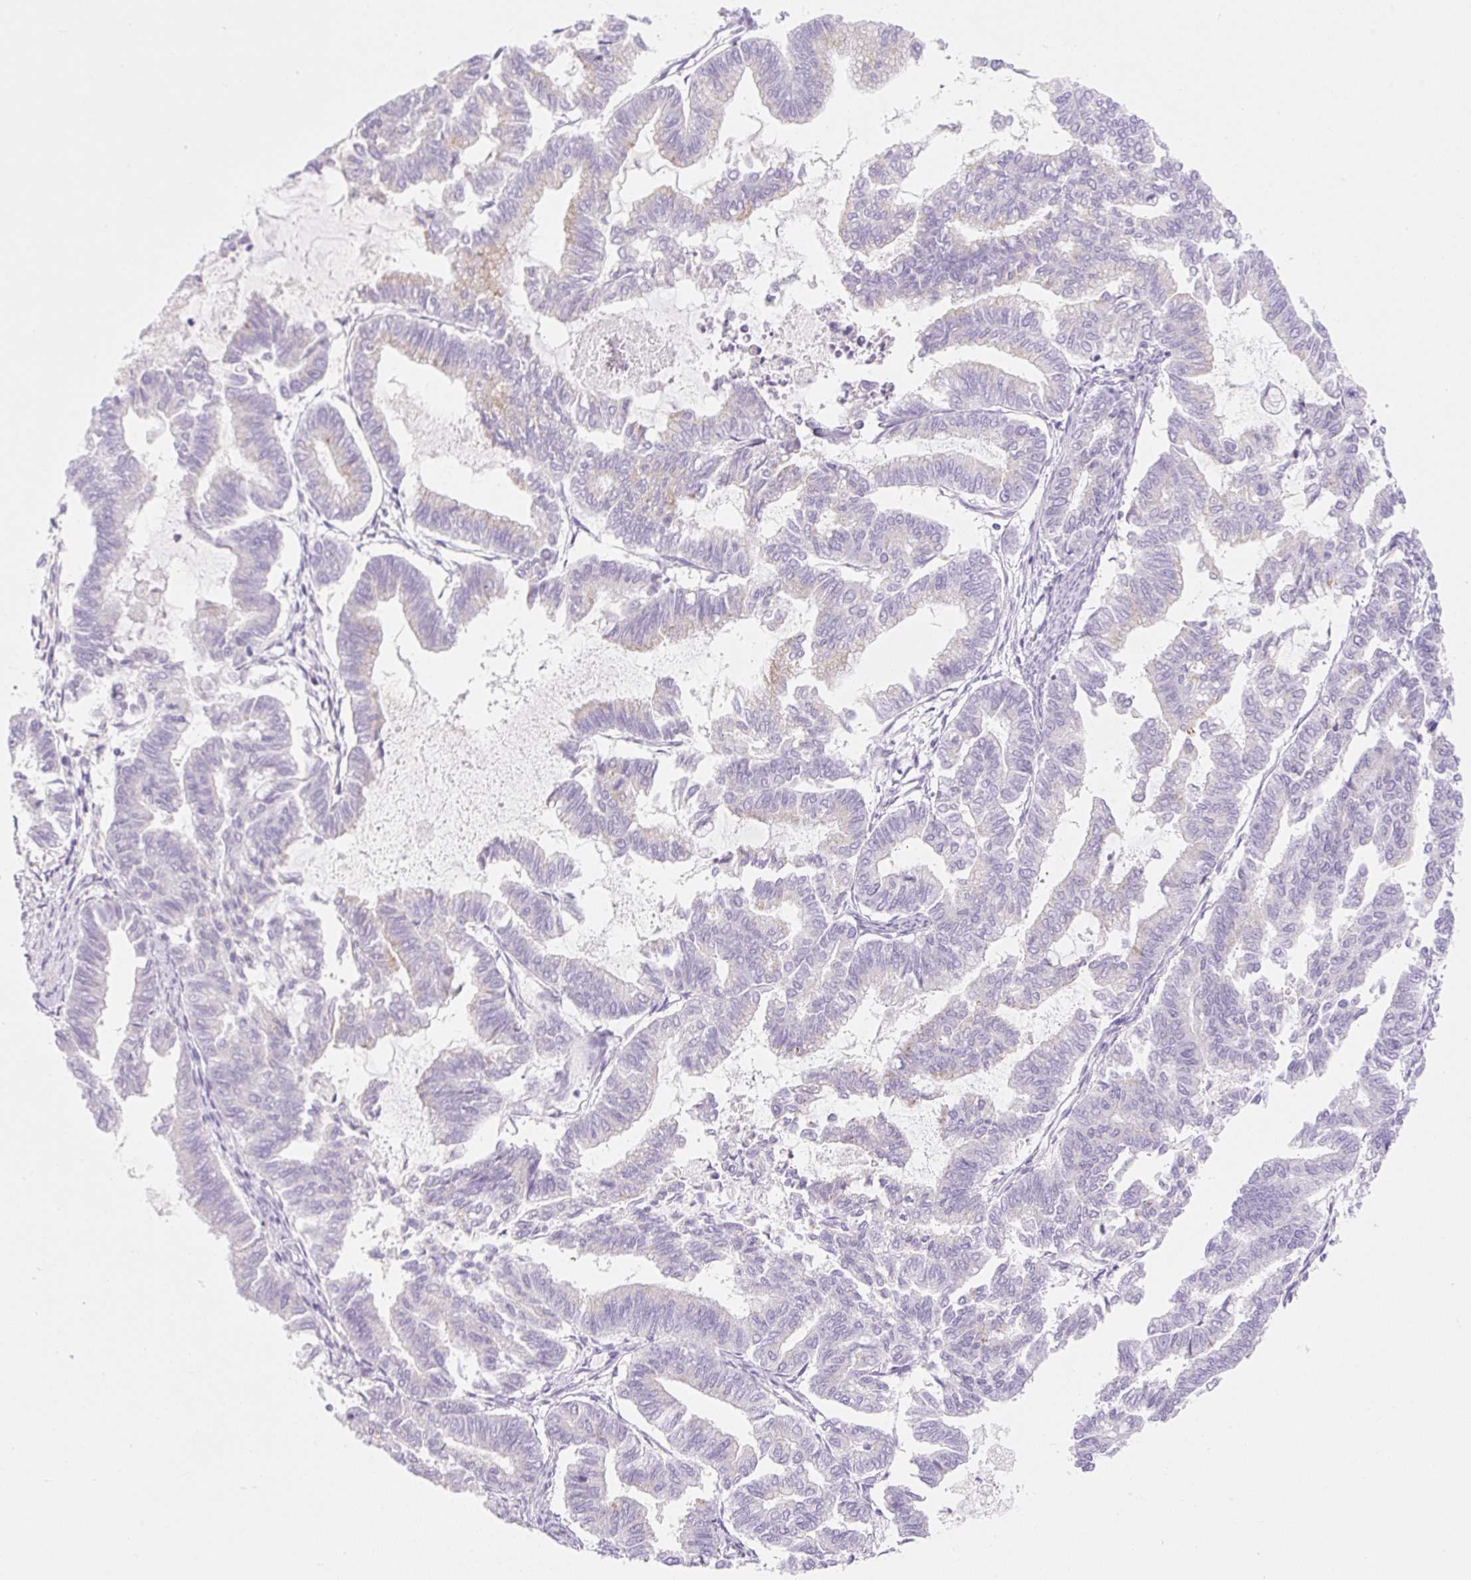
{"staining": {"intensity": "weak", "quantity": "25%-75%", "location": "cytoplasmic/membranous"}, "tissue": "endometrial cancer", "cell_type": "Tumor cells", "image_type": "cancer", "snomed": [{"axis": "morphology", "description": "Adenocarcinoma, NOS"}, {"axis": "topography", "description": "Endometrium"}], "caption": "Immunohistochemical staining of human endometrial cancer (adenocarcinoma) shows weak cytoplasmic/membranous protein expression in approximately 25%-75% of tumor cells.", "gene": "FOCAD", "patient": {"sex": "female", "age": 79}}